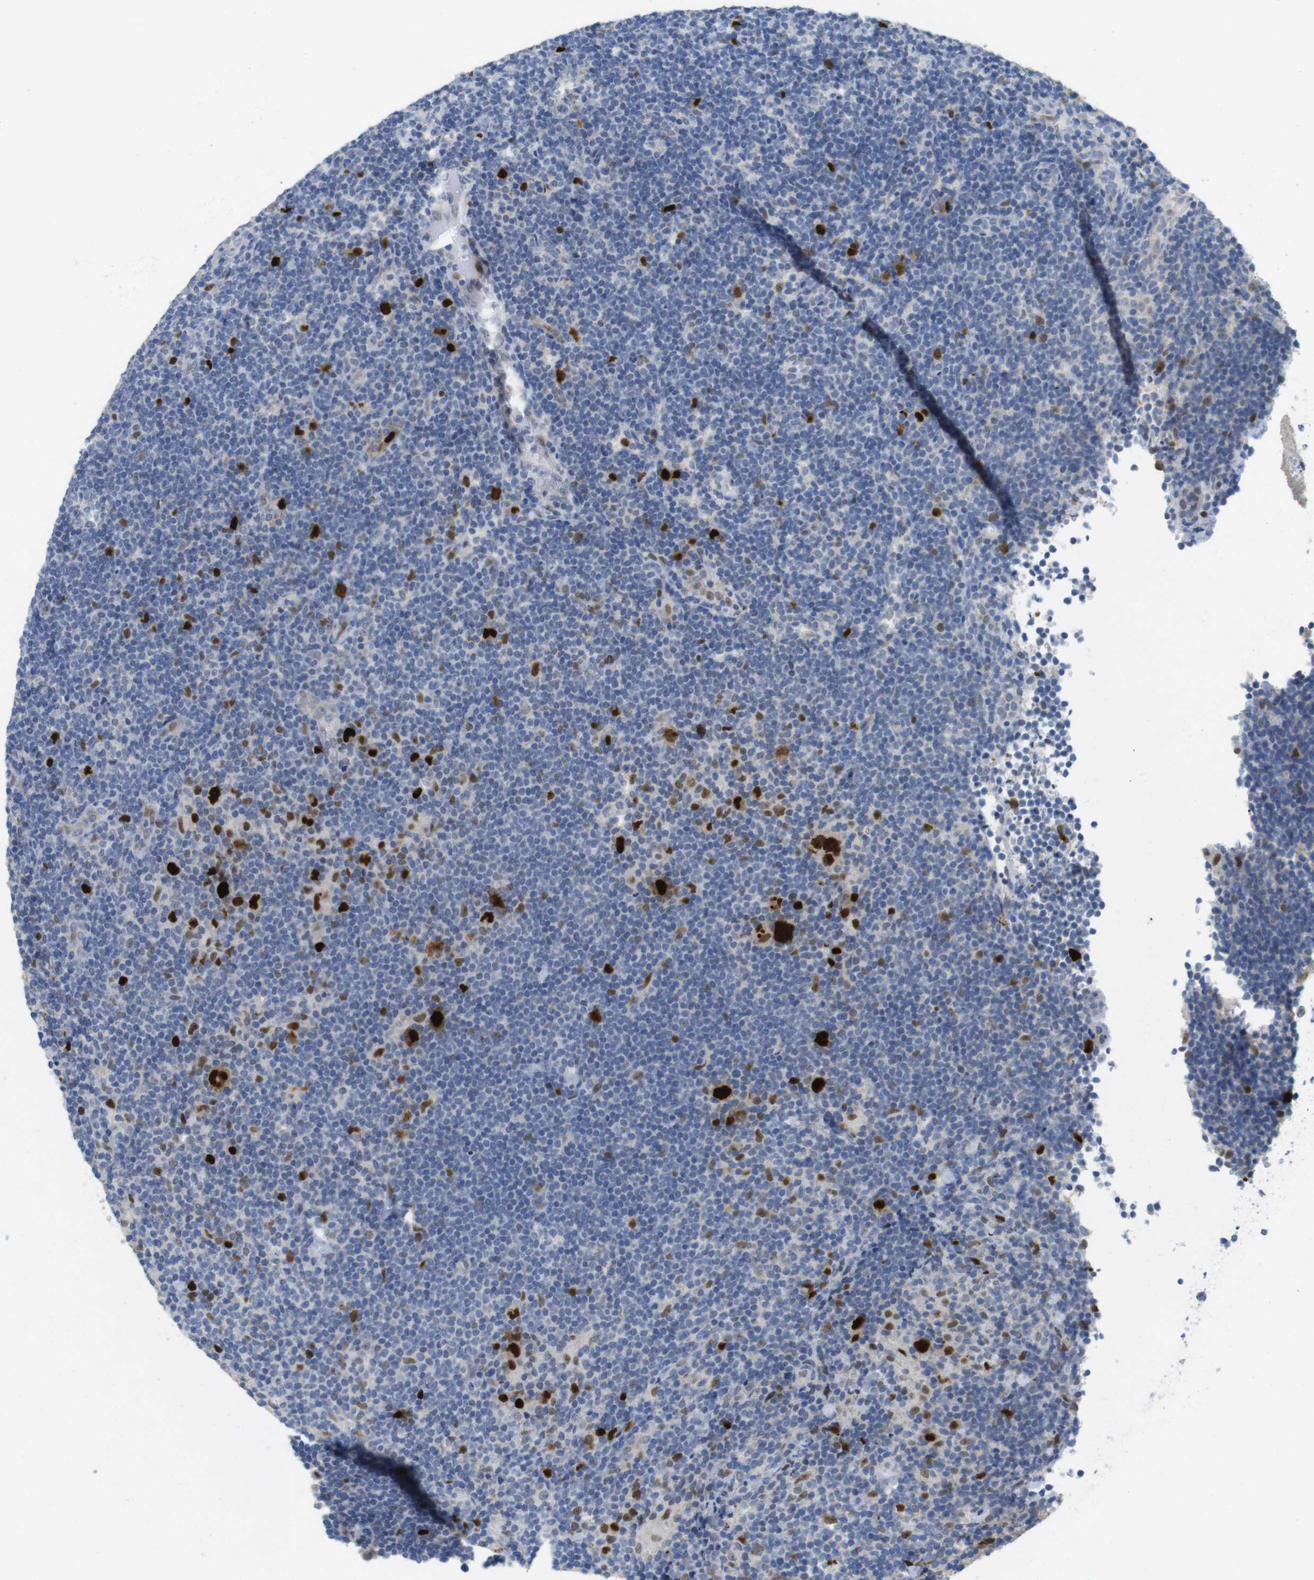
{"staining": {"intensity": "strong", "quantity": ">75%", "location": "nuclear"}, "tissue": "lymphoma", "cell_type": "Tumor cells", "image_type": "cancer", "snomed": [{"axis": "morphology", "description": "Hodgkin's disease, NOS"}, {"axis": "topography", "description": "Lymph node"}], "caption": "High-magnification brightfield microscopy of lymphoma stained with DAB (brown) and counterstained with hematoxylin (blue). tumor cells exhibit strong nuclear positivity is identified in about>75% of cells.", "gene": "KPNA2", "patient": {"sex": "female", "age": 57}}